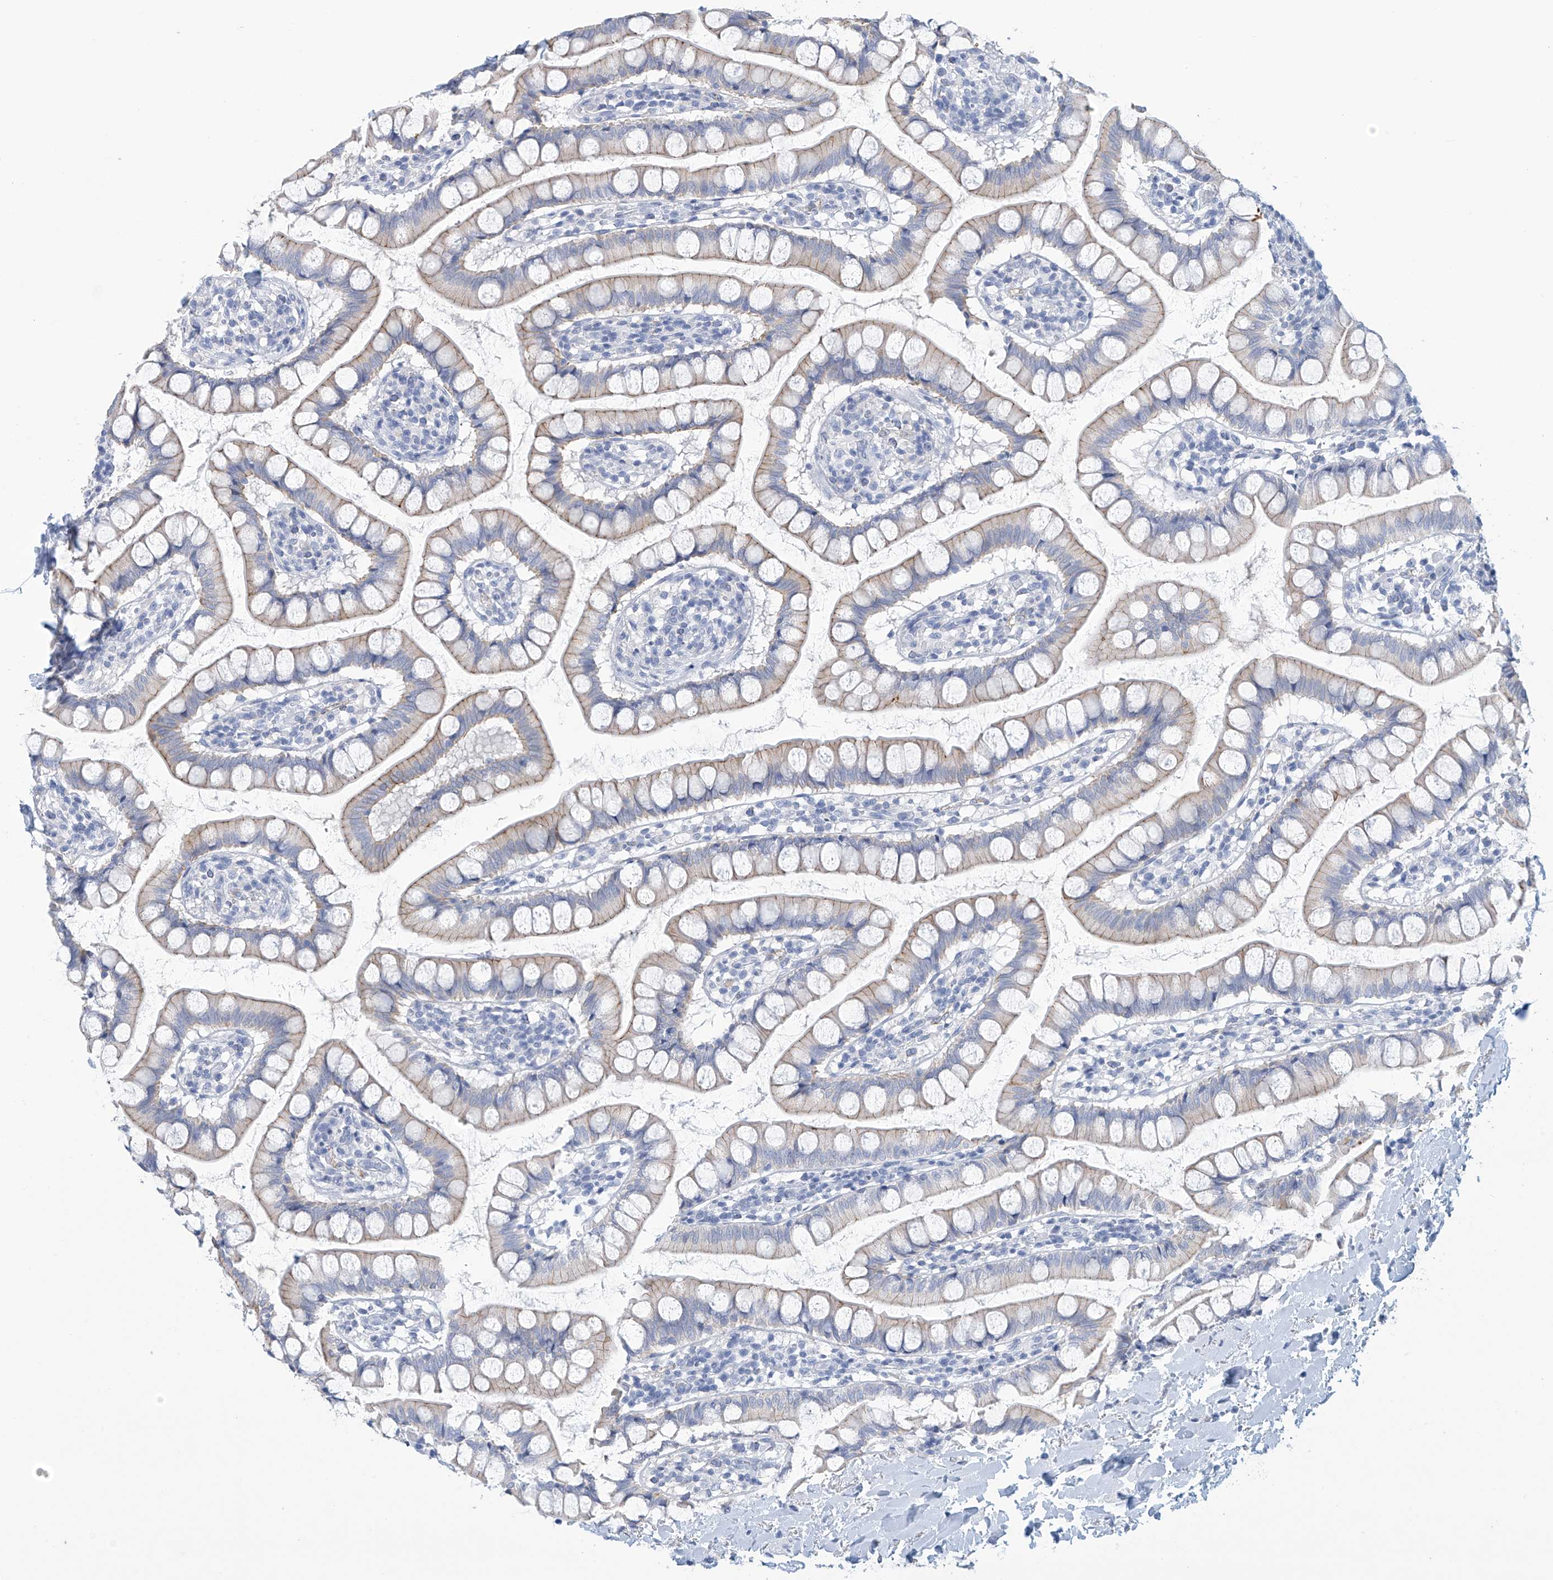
{"staining": {"intensity": "weak", "quantity": "<25%", "location": "cytoplasmic/membranous"}, "tissue": "small intestine", "cell_type": "Glandular cells", "image_type": "normal", "snomed": [{"axis": "morphology", "description": "Normal tissue, NOS"}, {"axis": "topography", "description": "Small intestine"}], "caption": "This is an IHC image of normal small intestine. There is no staining in glandular cells.", "gene": "DSP", "patient": {"sex": "female", "age": 84}}